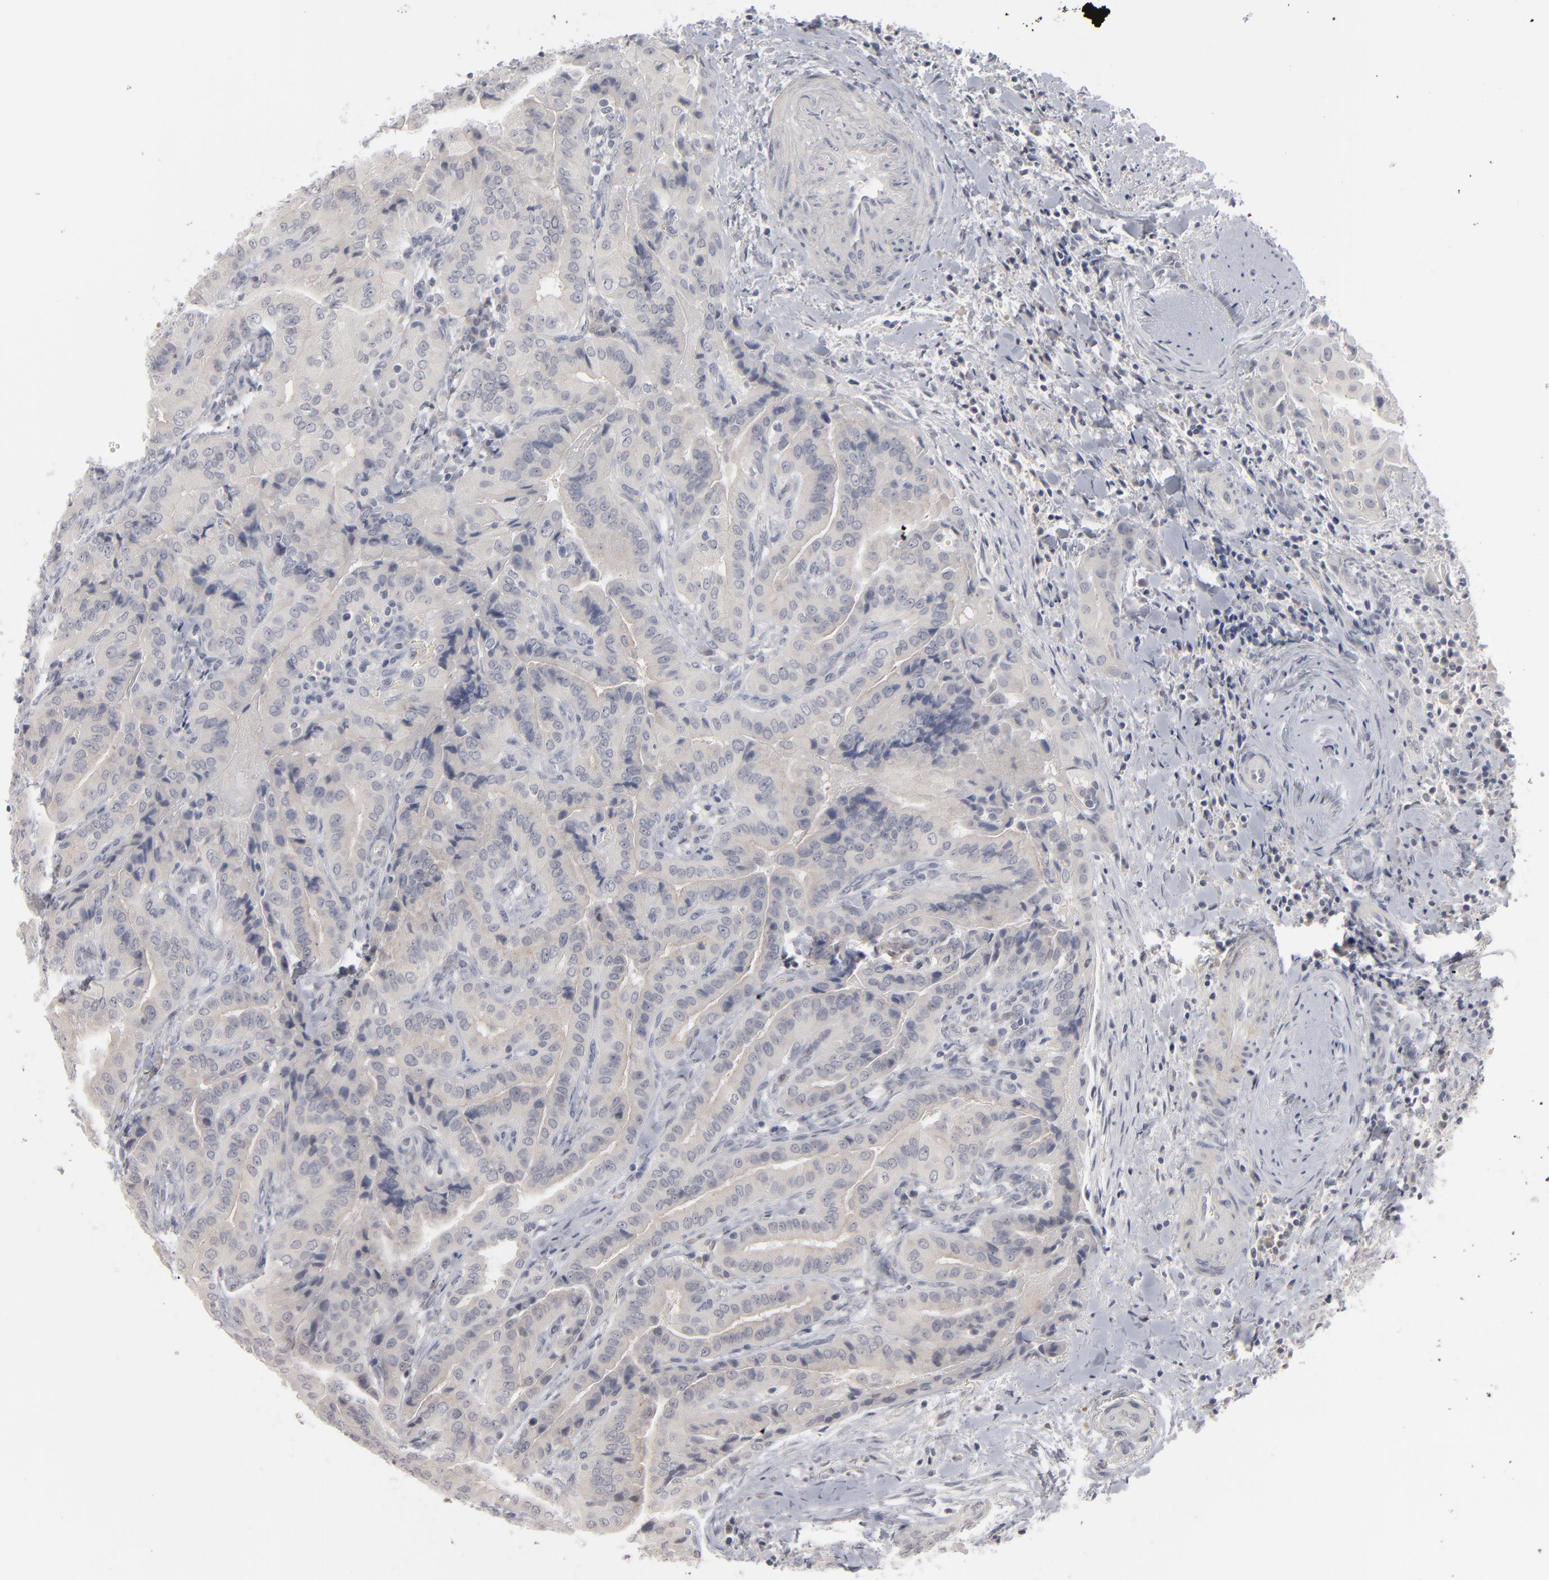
{"staining": {"intensity": "negative", "quantity": "none", "location": "none"}, "tissue": "thyroid cancer", "cell_type": "Tumor cells", "image_type": "cancer", "snomed": [{"axis": "morphology", "description": "Papillary adenocarcinoma, NOS"}, {"axis": "topography", "description": "Thyroid gland"}], "caption": "A high-resolution image shows immunohistochemistry staining of thyroid papillary adenocarcinoma, which reveals no significant positivity in tumor cells.", "gene": "KIAA1210", "patient": {"sex": "female", "age": 71}}